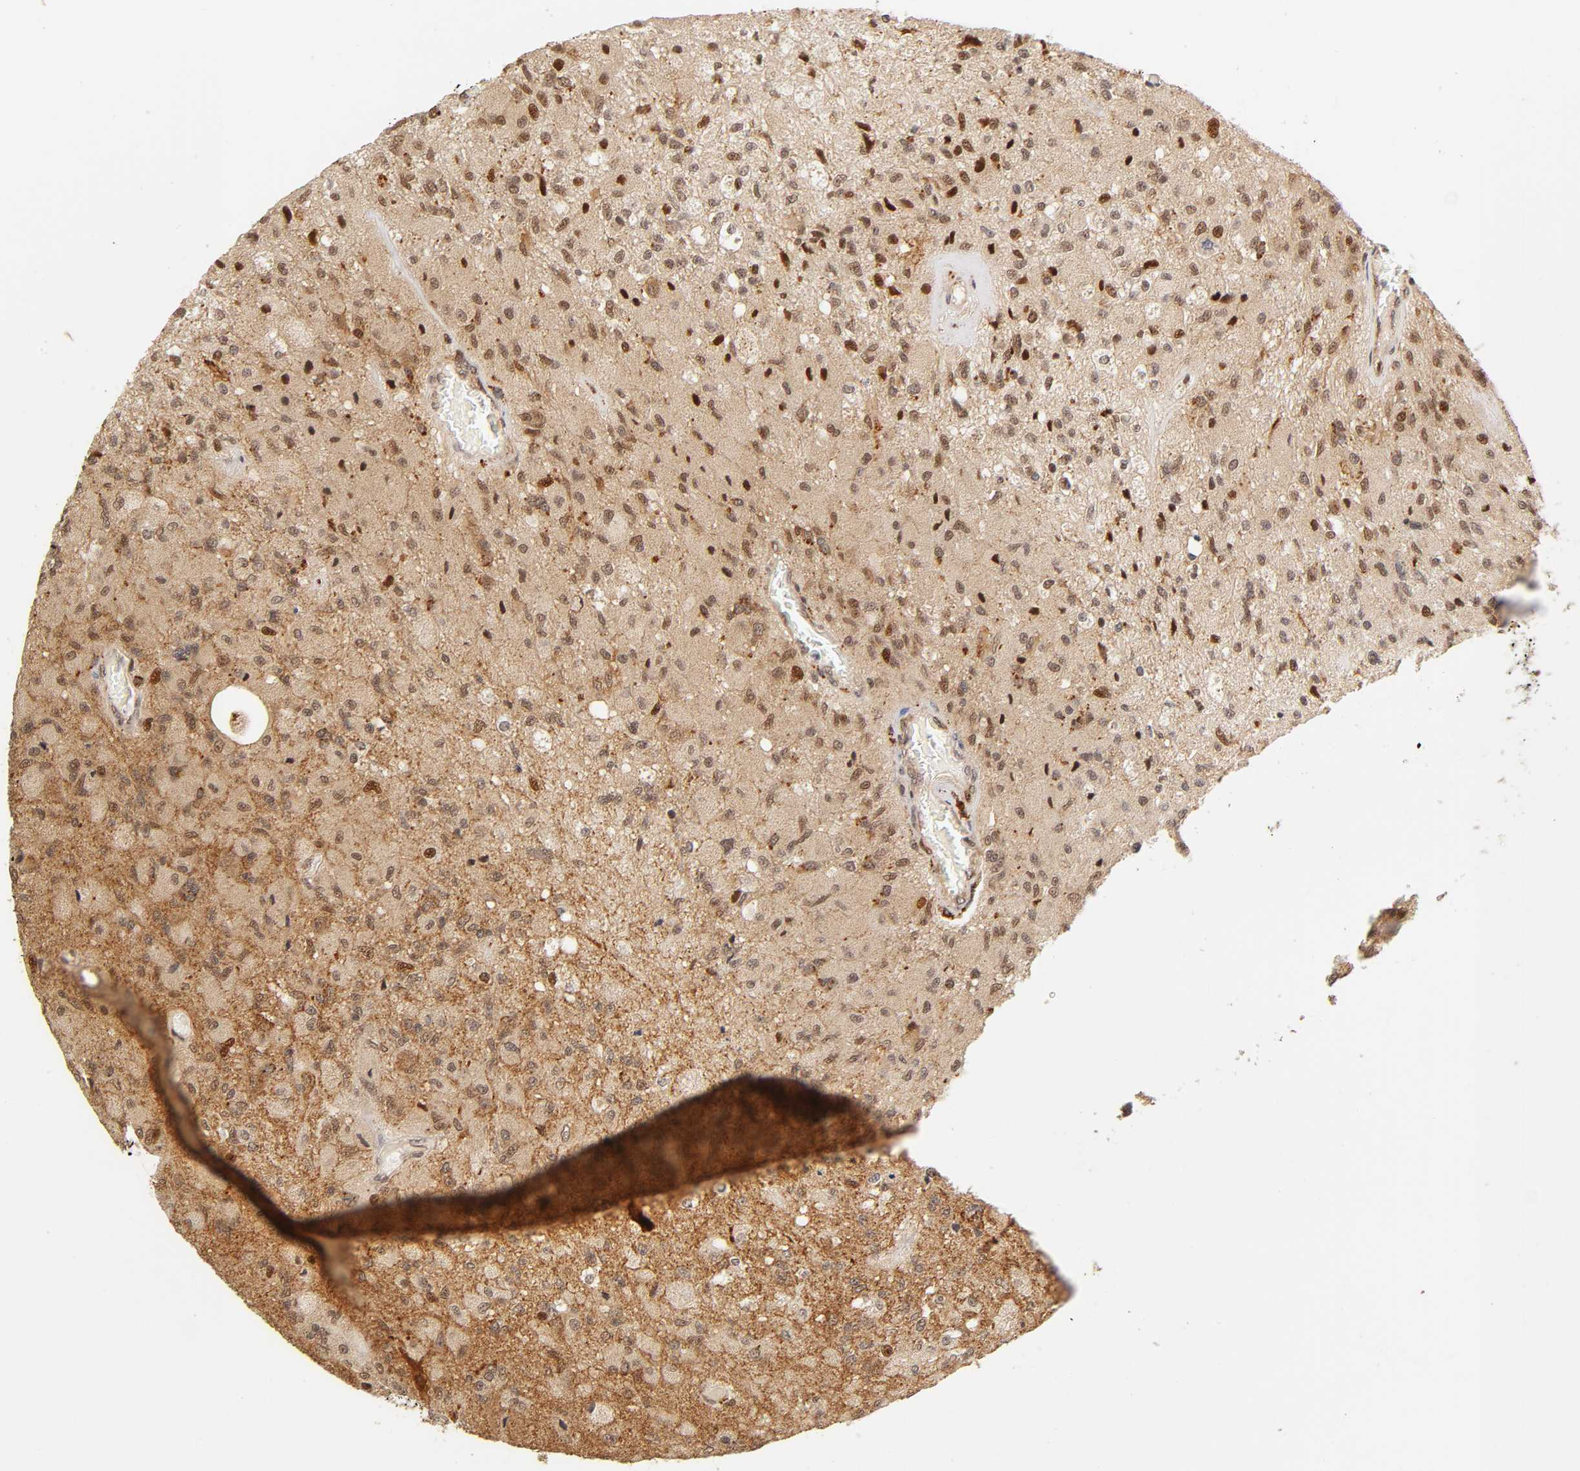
{"staining": {"intensity": "strong", "quantity": ">75%", "location": "cytoplasmic/membranous,nuclear"}, "tissue": "glioma", "cell_type": "Tumor cells", "image_type": "cancer", "snomed": [{"axis": "morphology", "description": "Normal tissue, NOS"}, {"axis": "morphology", "description": "Glioma, malignant, High grade"}, {"axis": "topography", "description": "Cerebral cortex"}], "caption": "Immunohistochemistry (DAB (3,3'-diaminobenzidine)) staining of glioma exhibits strong cytoplasmic/membranous and nuclear protein positivity in about >75% of tumor cells.", "gene": "TAF10", "patient": {"sex": "male", "age": 77}}